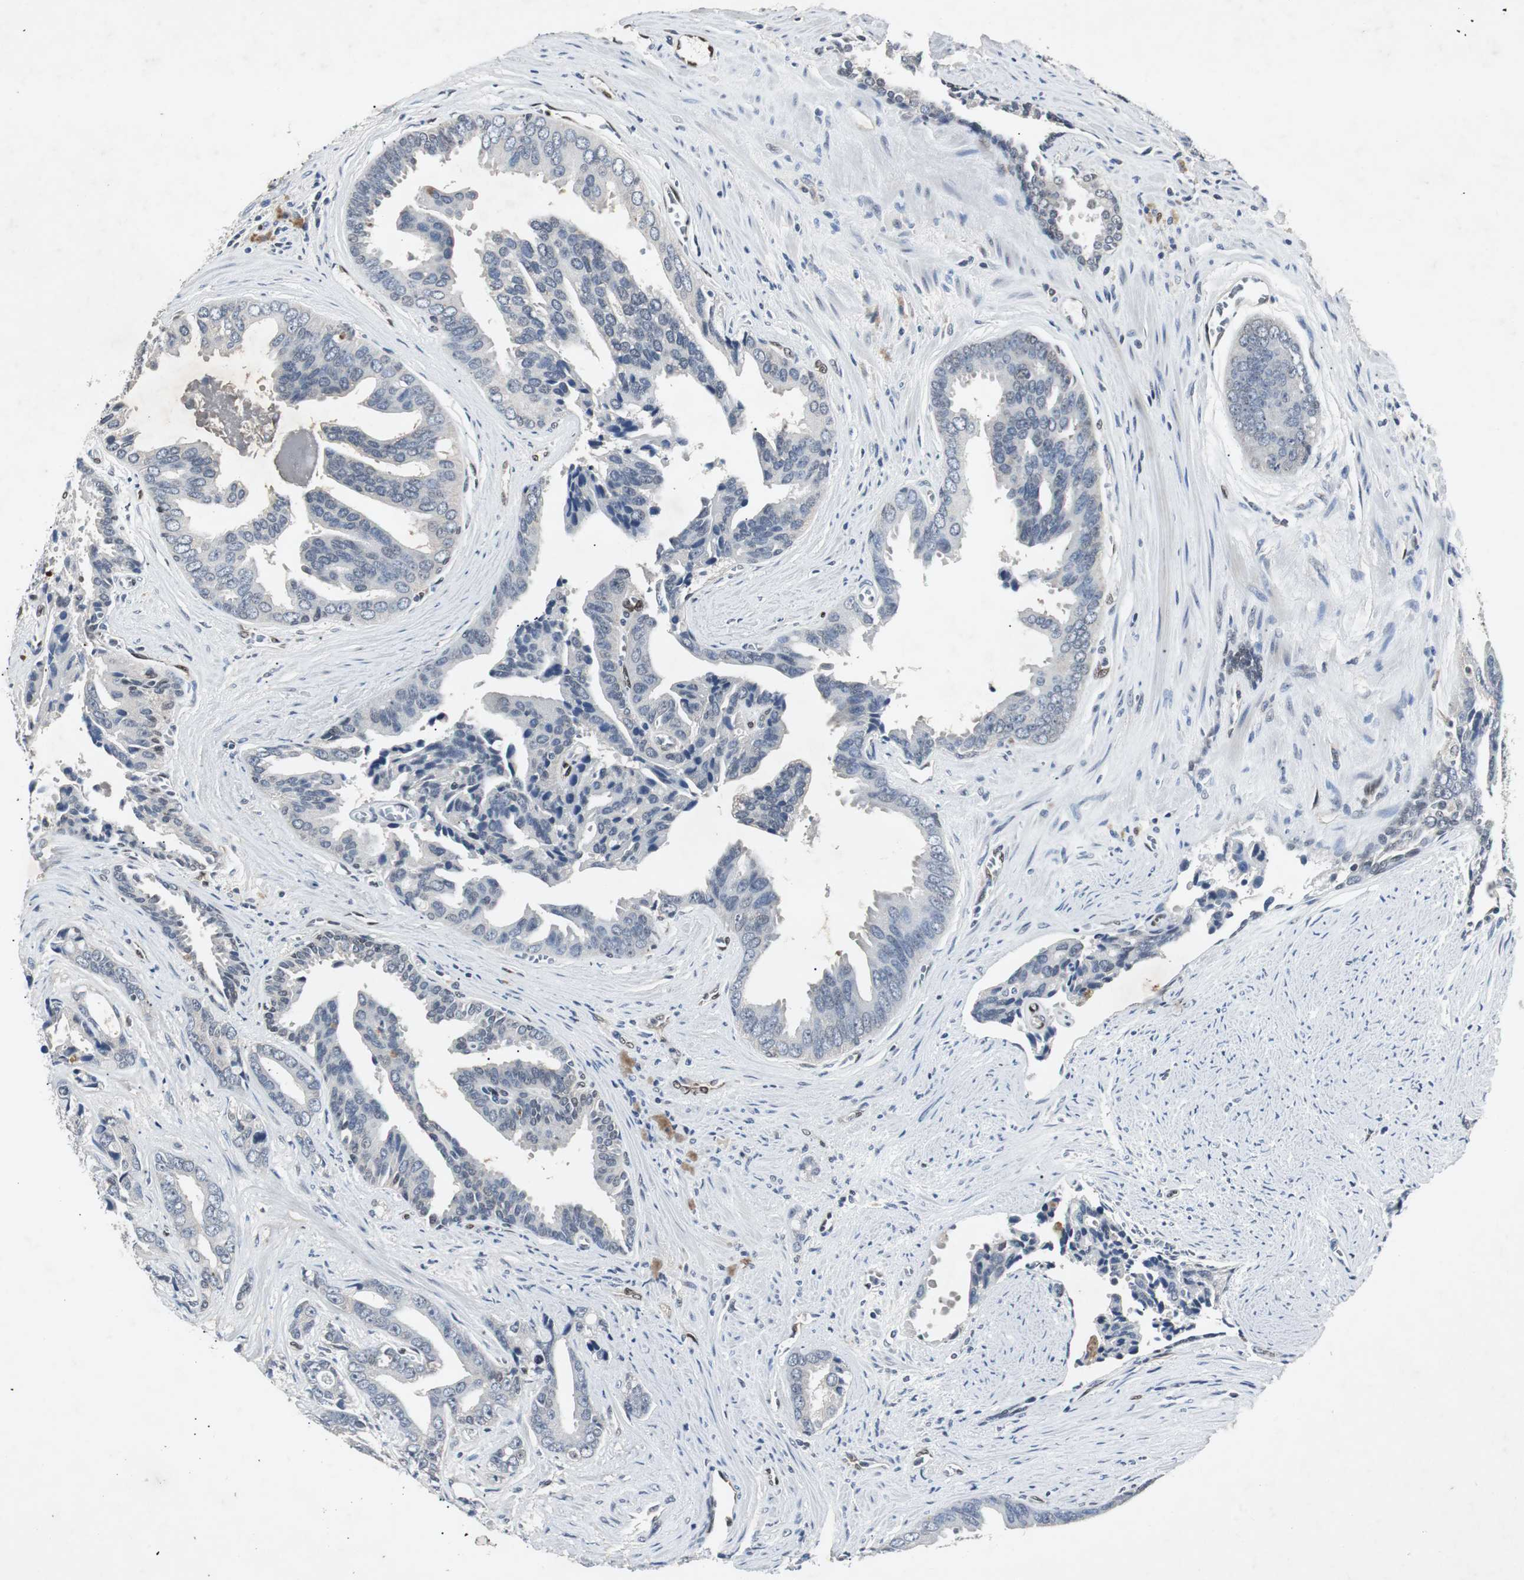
{"staining": {"intensity": "negative", "quantity": "none", "location": "none"}, "tissue": "prostate cancer", "cell_type": "Tumor cells", "image_type": "cancer", "snomed": [{"axis": "morphology", "description": "Adenocarcinoma, High grade"}, {"axis": "topography", "description": "Prostate"}], "caption": "Human prostate cancer stained for a protein using IHC reveals no expression in tumor cells.", "gene": "SMAD1", "patient": {"sex": "male", "age": 67}}